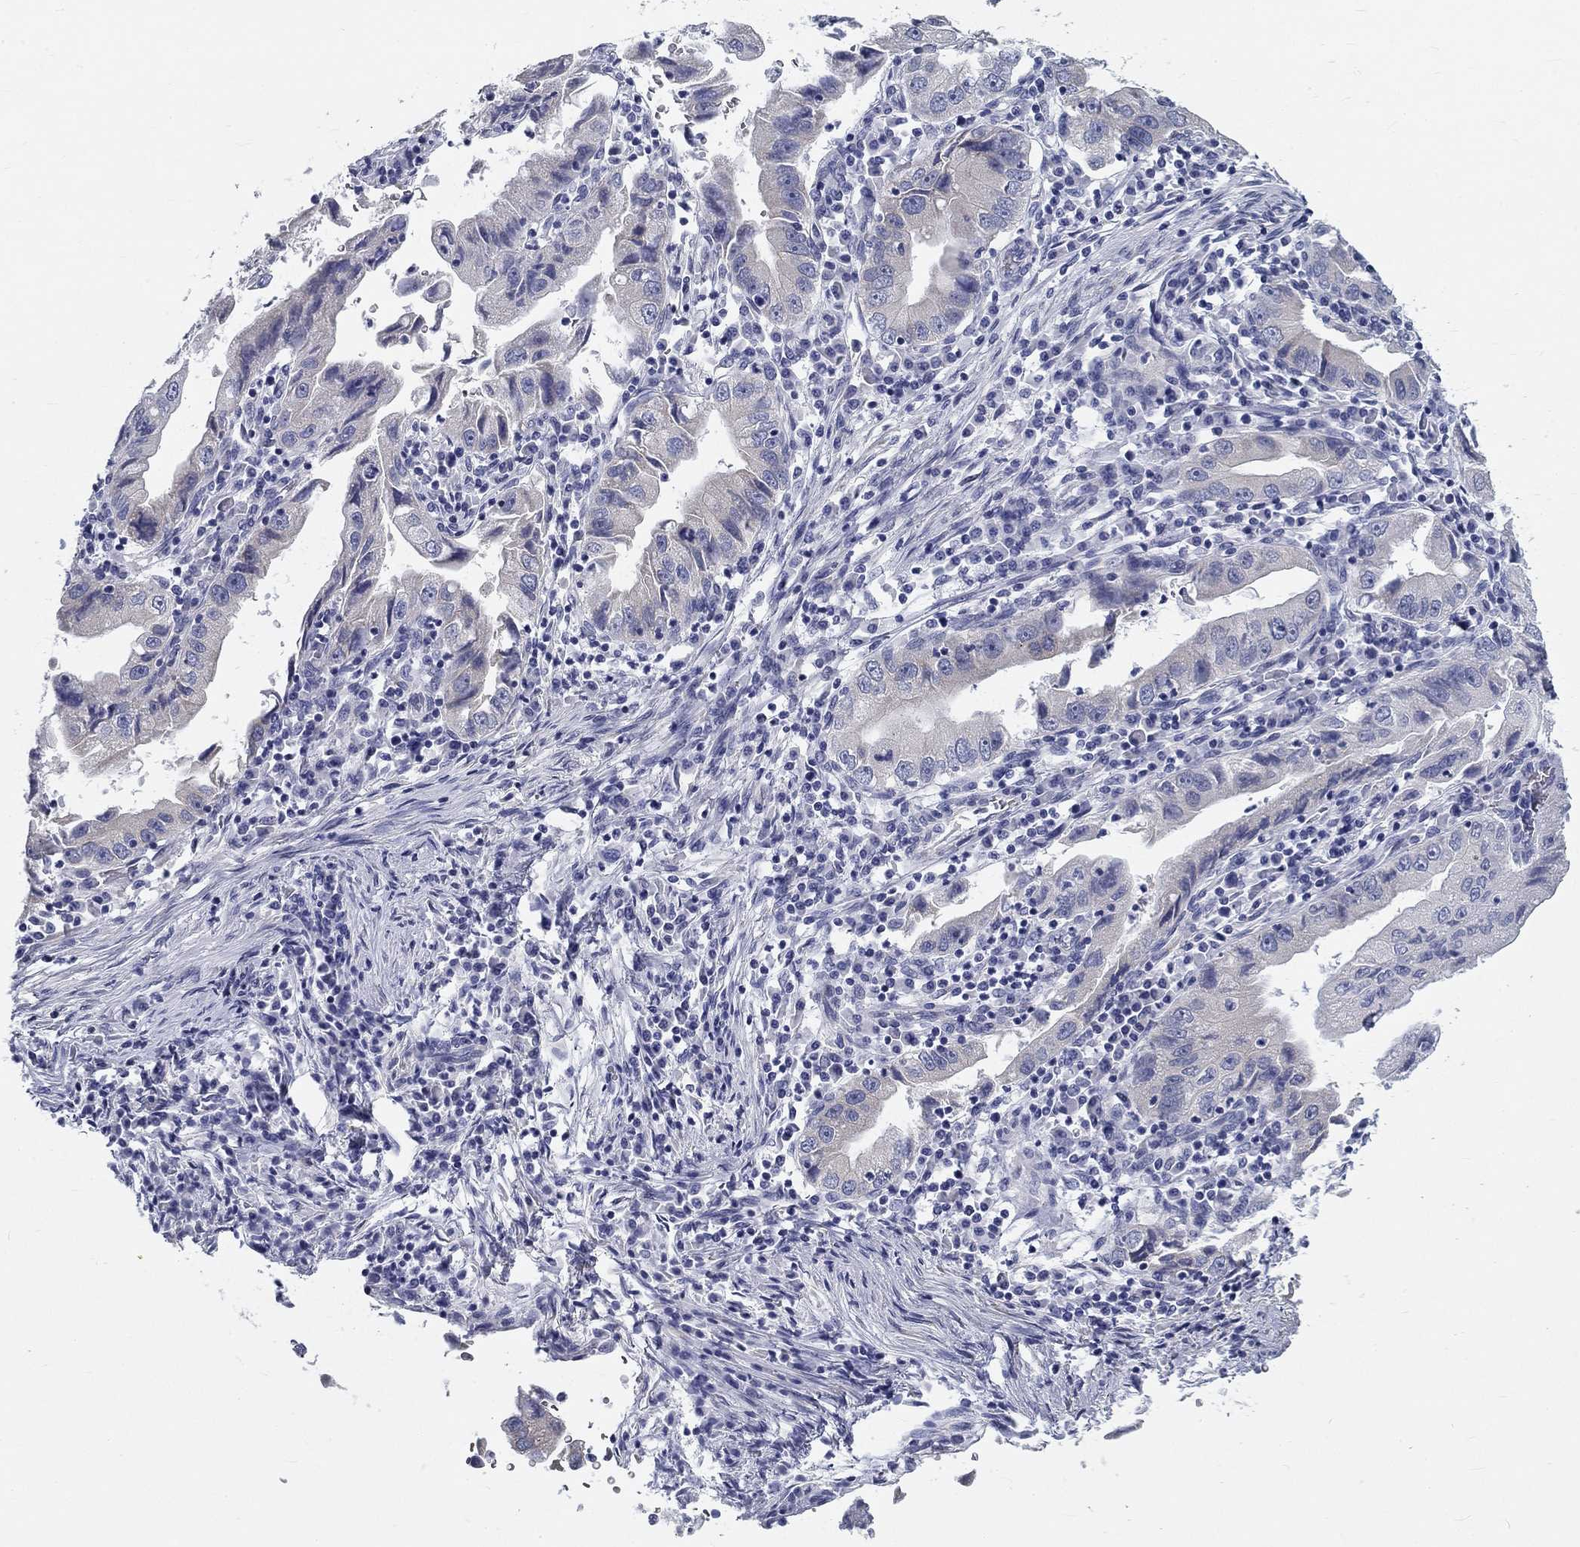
{"staining": {"intensity": "negative", "quantity": "none", "location": "none"}, "tissue": "stomach cancer", "cell_type": "Tumor cells", "image_type": "cancer", "snomed": [{"axis": "morphology", "description": "Adenocarcinoma, NOS"}, {"axis": "topography", "description": "Stomach"}], "caption": "Immunohistochemical staining of stomach adenocarcinoma reveals no significant expression in tumor cells.", "gene": "GALNTL5", "patient": {"sex": "male", "age": 76}}